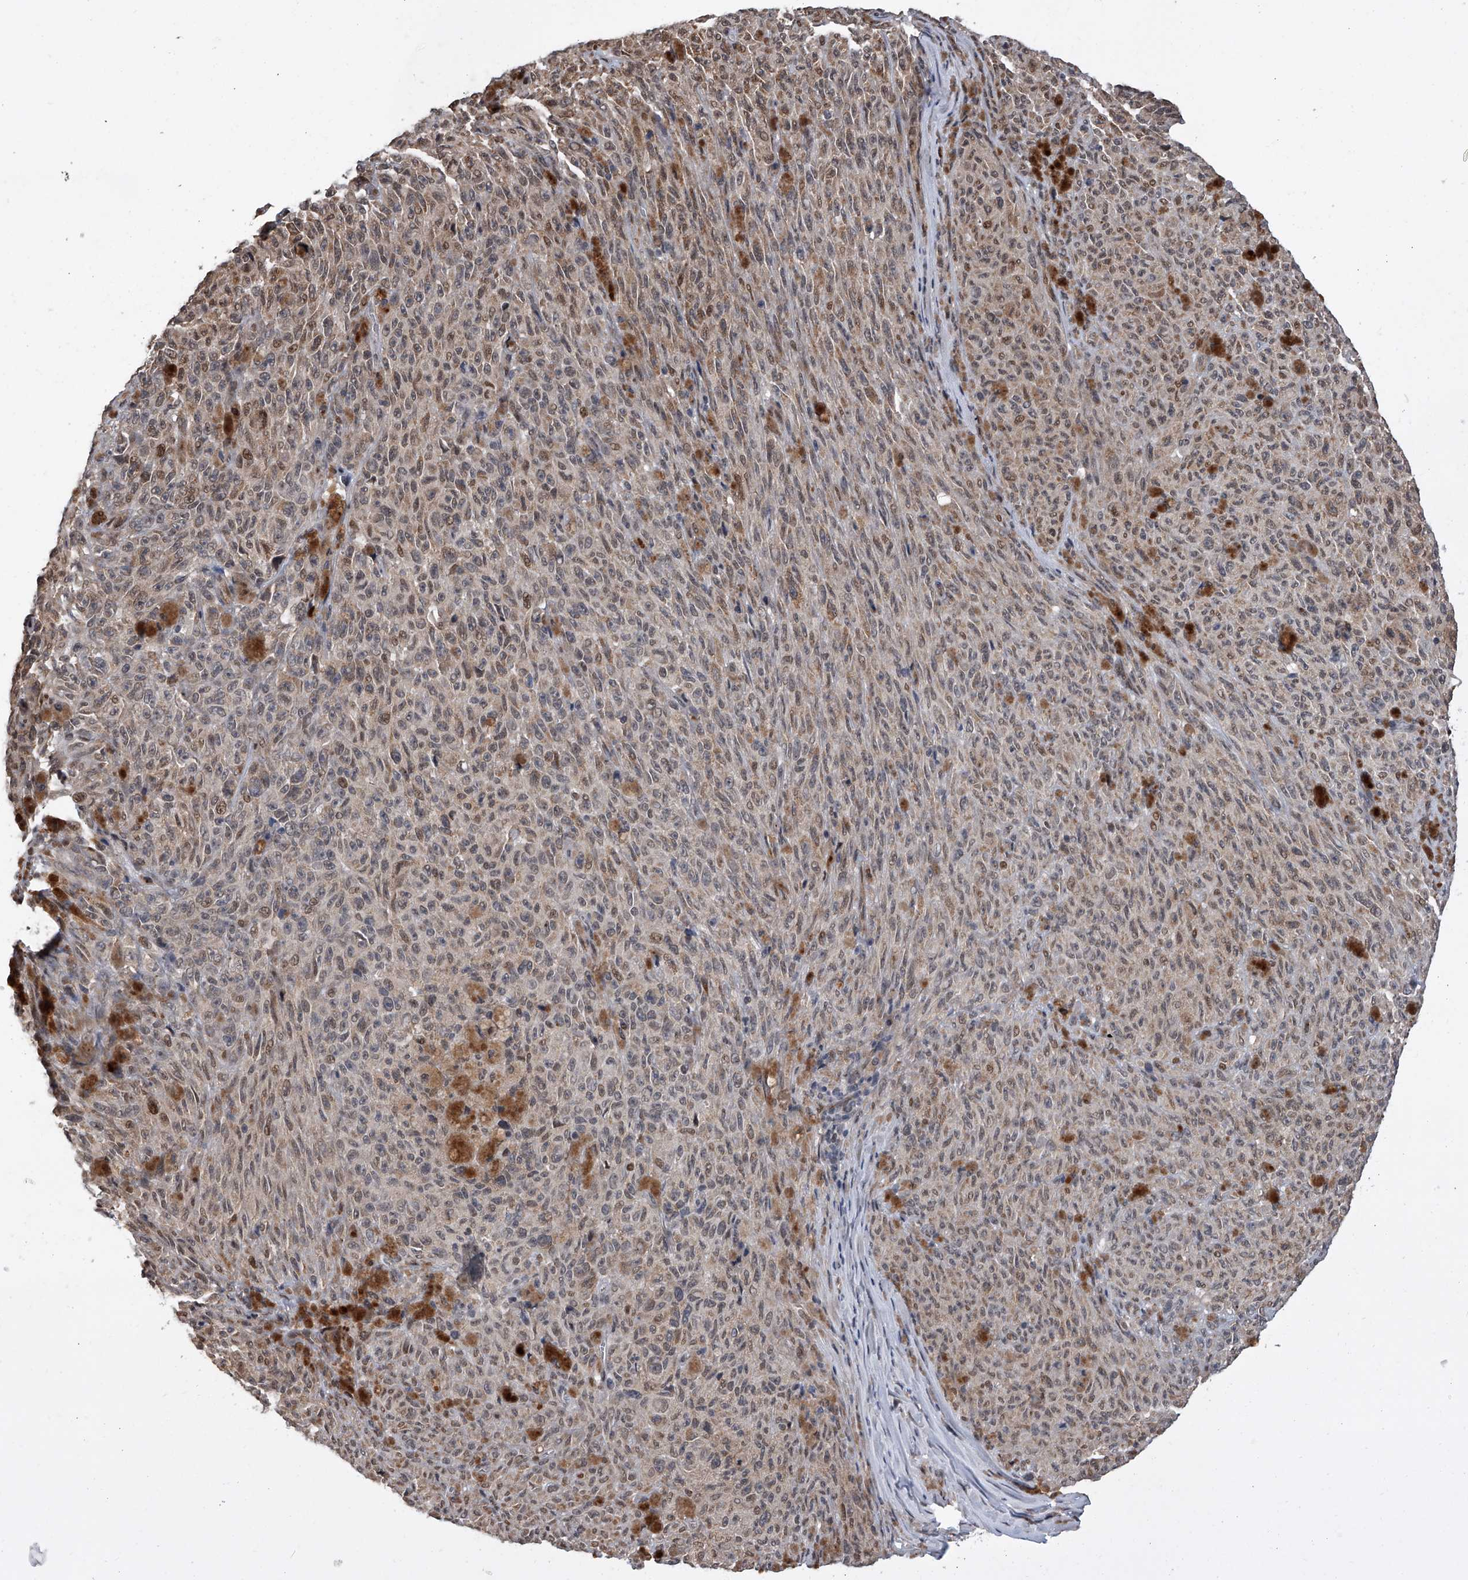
{"staining": {"intensity": "moderate", "quantity": "25%-75%", "location": "cytoplasmic/membranous,nuclear"}, "tissue": "melanoma", "cell_type": "Tumor cells", "image_type": "cancer", "snomed": [{"axis": "morphology", "description": "Malignant melanoma, NOS"}, {"axis": "topography", "description": "Skin"}], "caption": "Immunohistochemistry of human melanoma displays medium levels of moderate cytoplasmic/membranous and nuclear expression in about 25%-75% of tumor cells.", "gene": "ZNF426", "patient": {"sex": "female", "age": 82}}